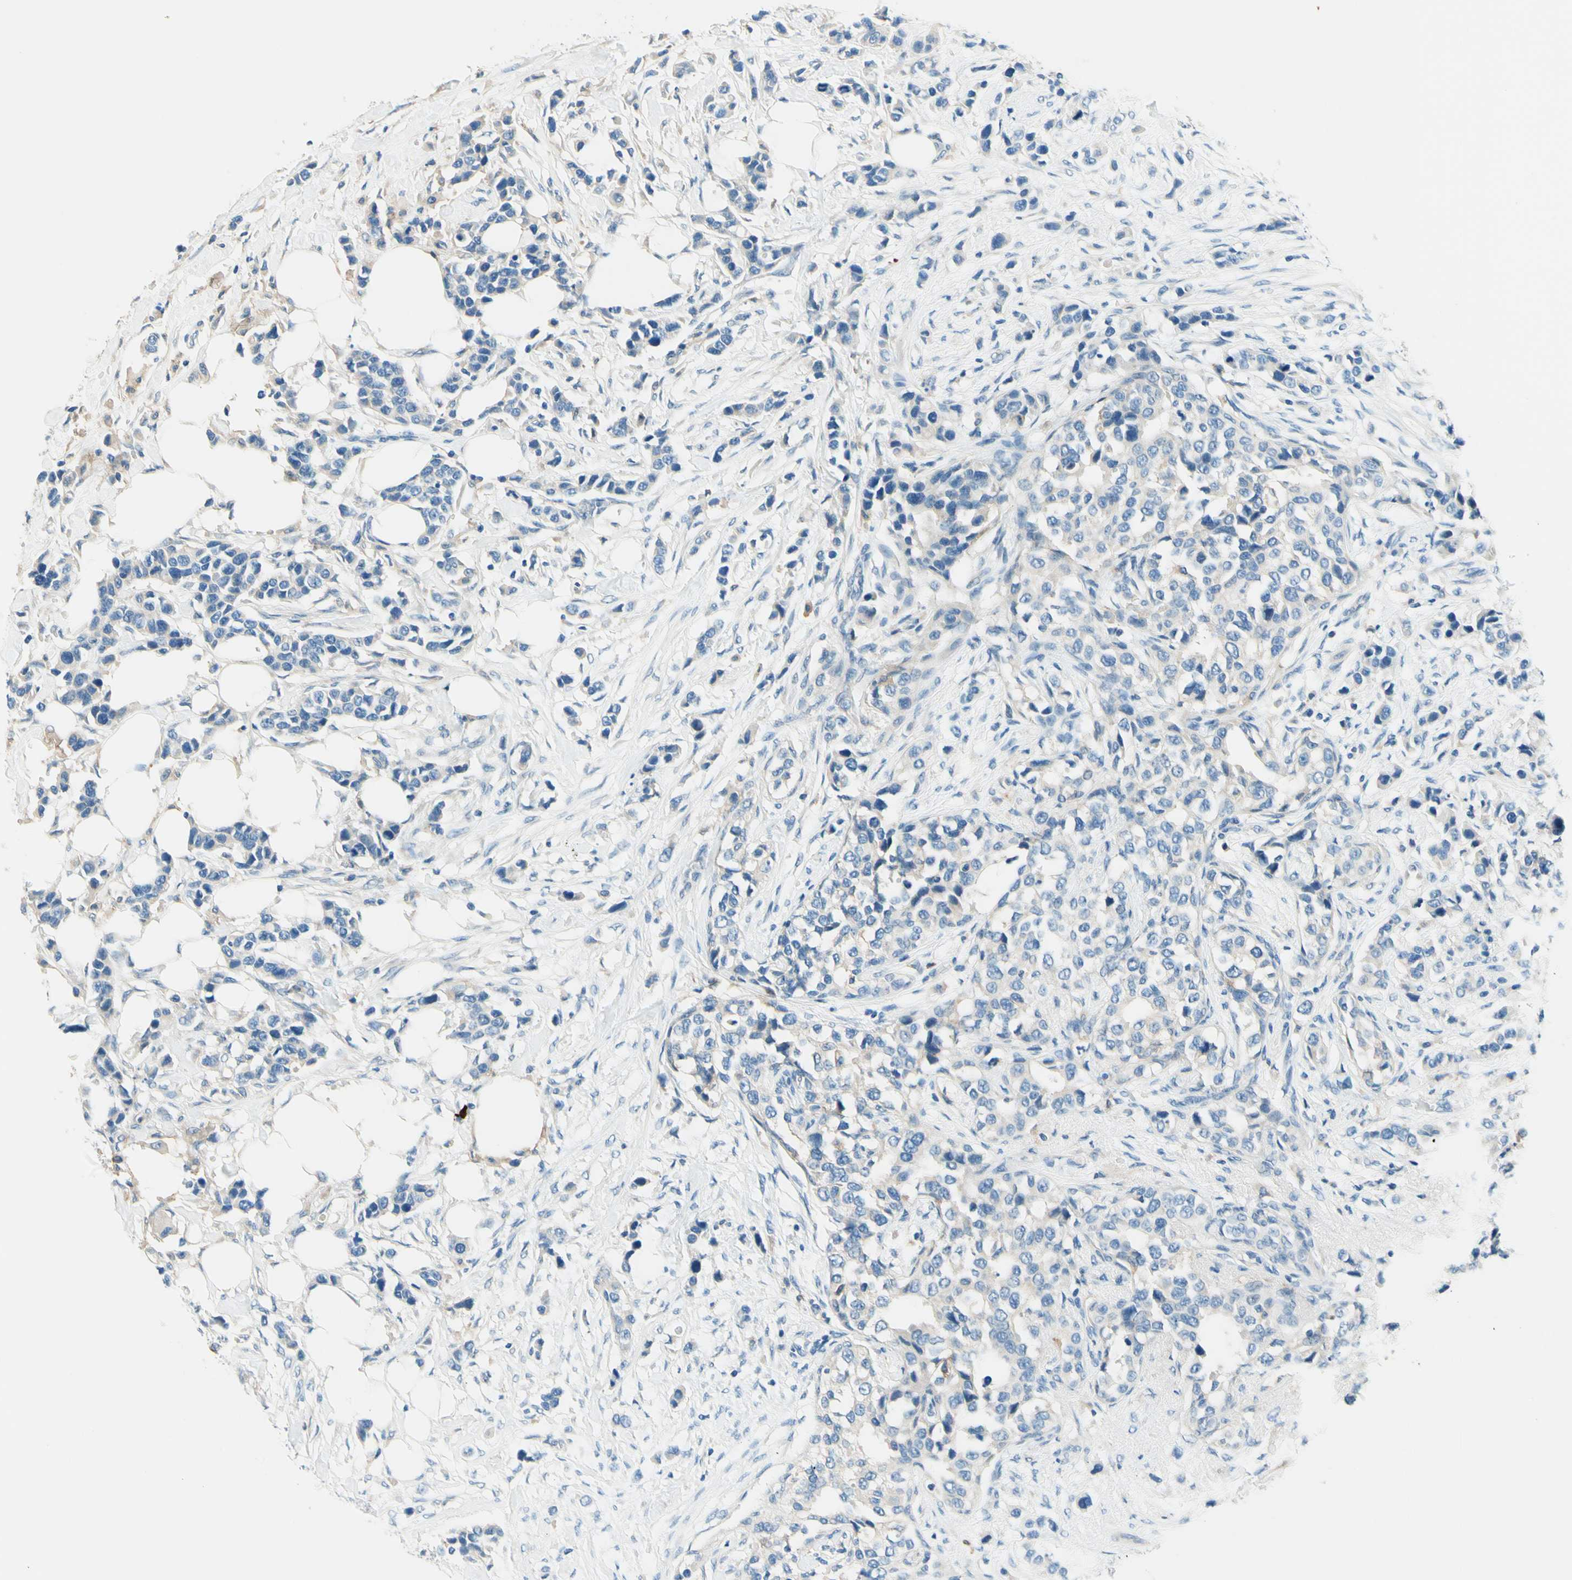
{"staining": {"intensity": "weak", "quantity": "<25%", "location": "cytoplasmic/membranous"}, "tissue": "breast cancer", "cell_type": "Tumor cells", "image_type": "cancer", "snomed": [{"axis": "morphology", "description": "Normal tissue, NOS"}, {"axis": "morphology", "description": "Duct carcinoma"}, {"axis": "topography", "description": "Breast"}], "caption": "Tumor cells show no significant protein expression in breast cancer.", "gene": "SIGLEC9", "patient": {"sex": "female", "age": 50}}